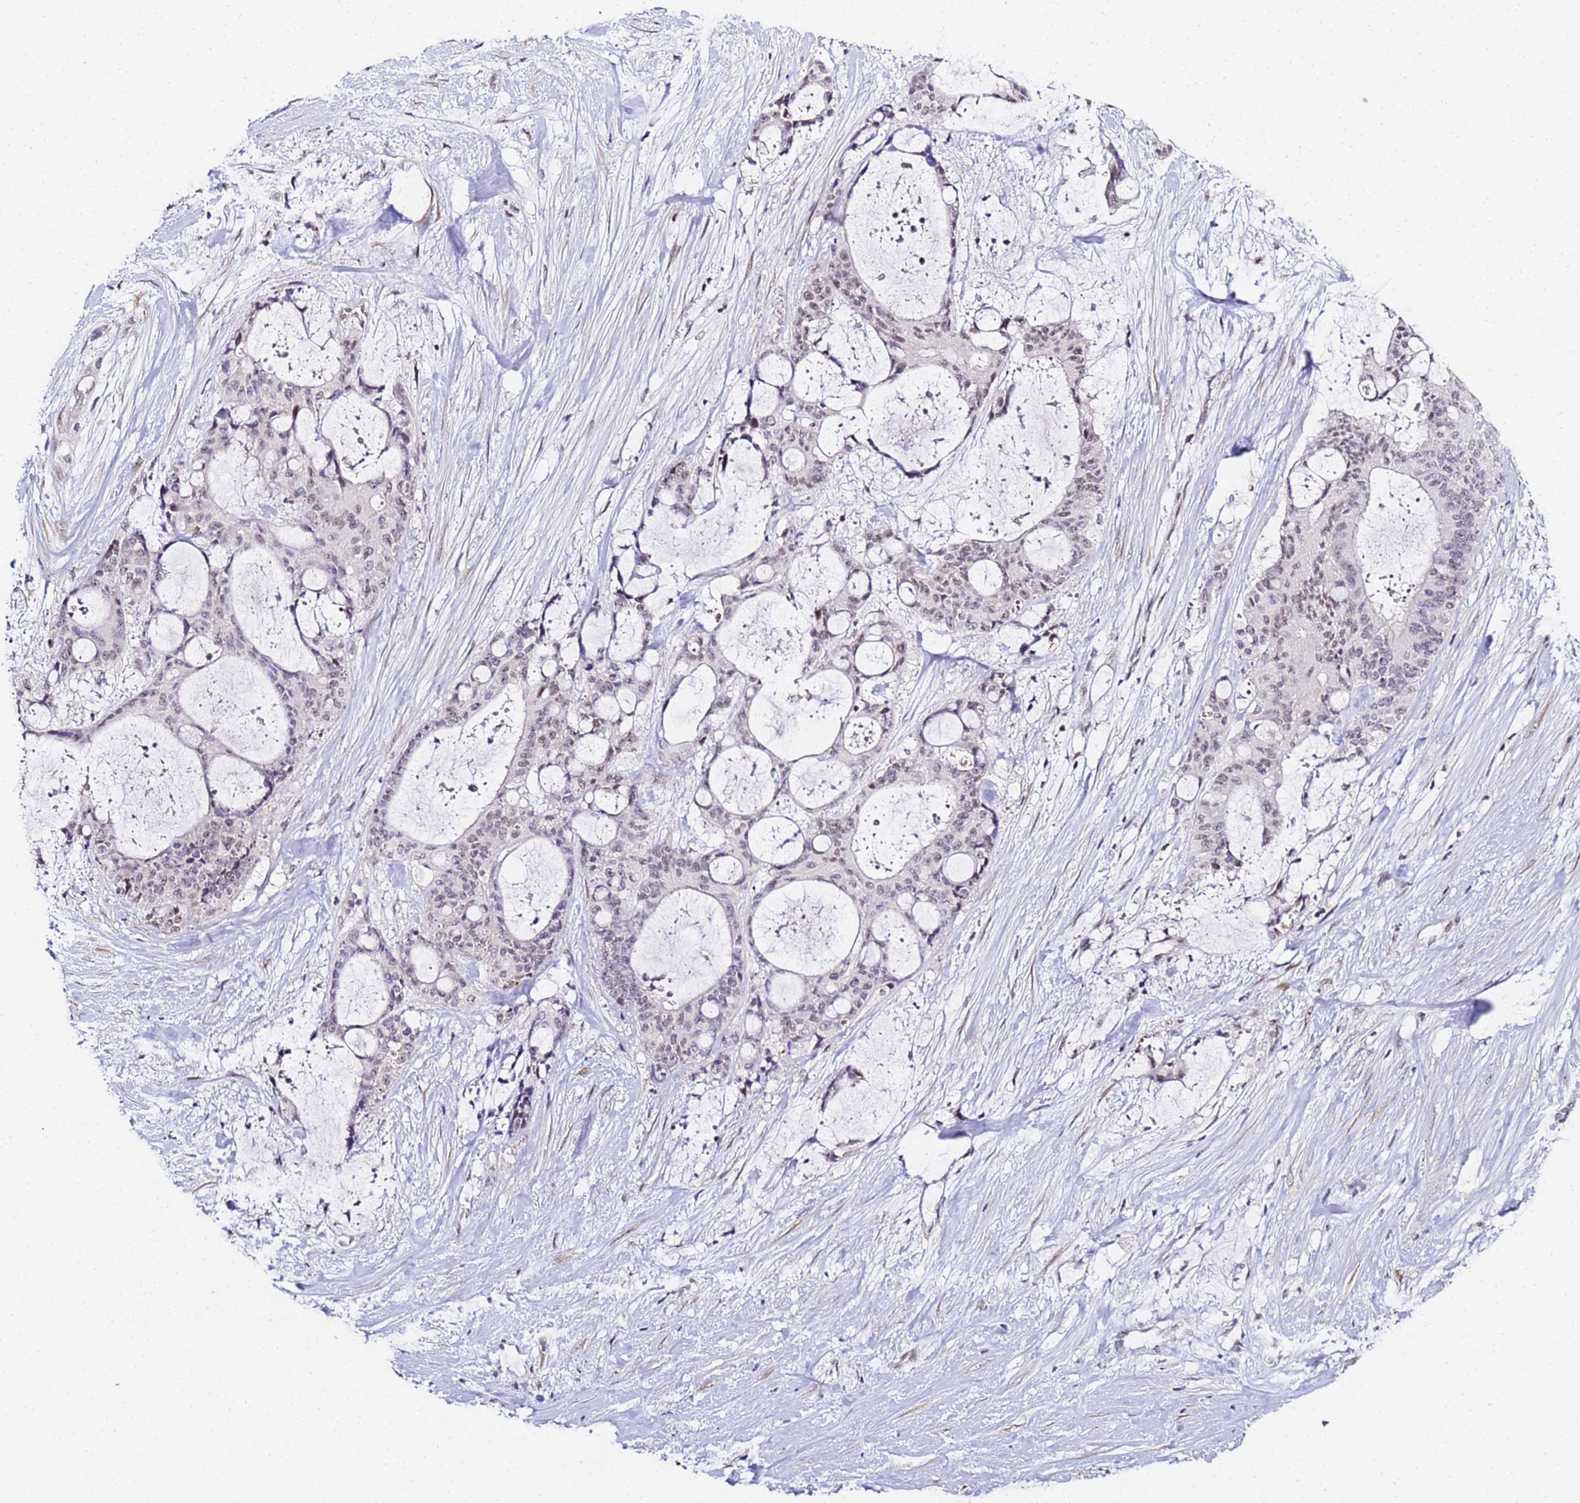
{"staining": {"intensity": "weak", "quantity": "<25%", "location": "nuclear"}, "tissue": "liver cancer", "cell_type": "Tumor cells", "image_type": "cancer", "snomed": [{"axis": "morphology", "description": "Normal tissue, NOS"}, {"axis": "morphology", "description": "Cholangiocarcinoma"}, {"axis": "topography", "description": "Liver"}, {"axis": "topography", "description": "Peripheral nerve tissue"}], "caption": "Immunohistochemical staining of human liver cancer (cholangiocarcinoma) shows no significant positivity in tumor cells.", "gene": "LSM3", "patient": {"sex": "female", "age": 73}}